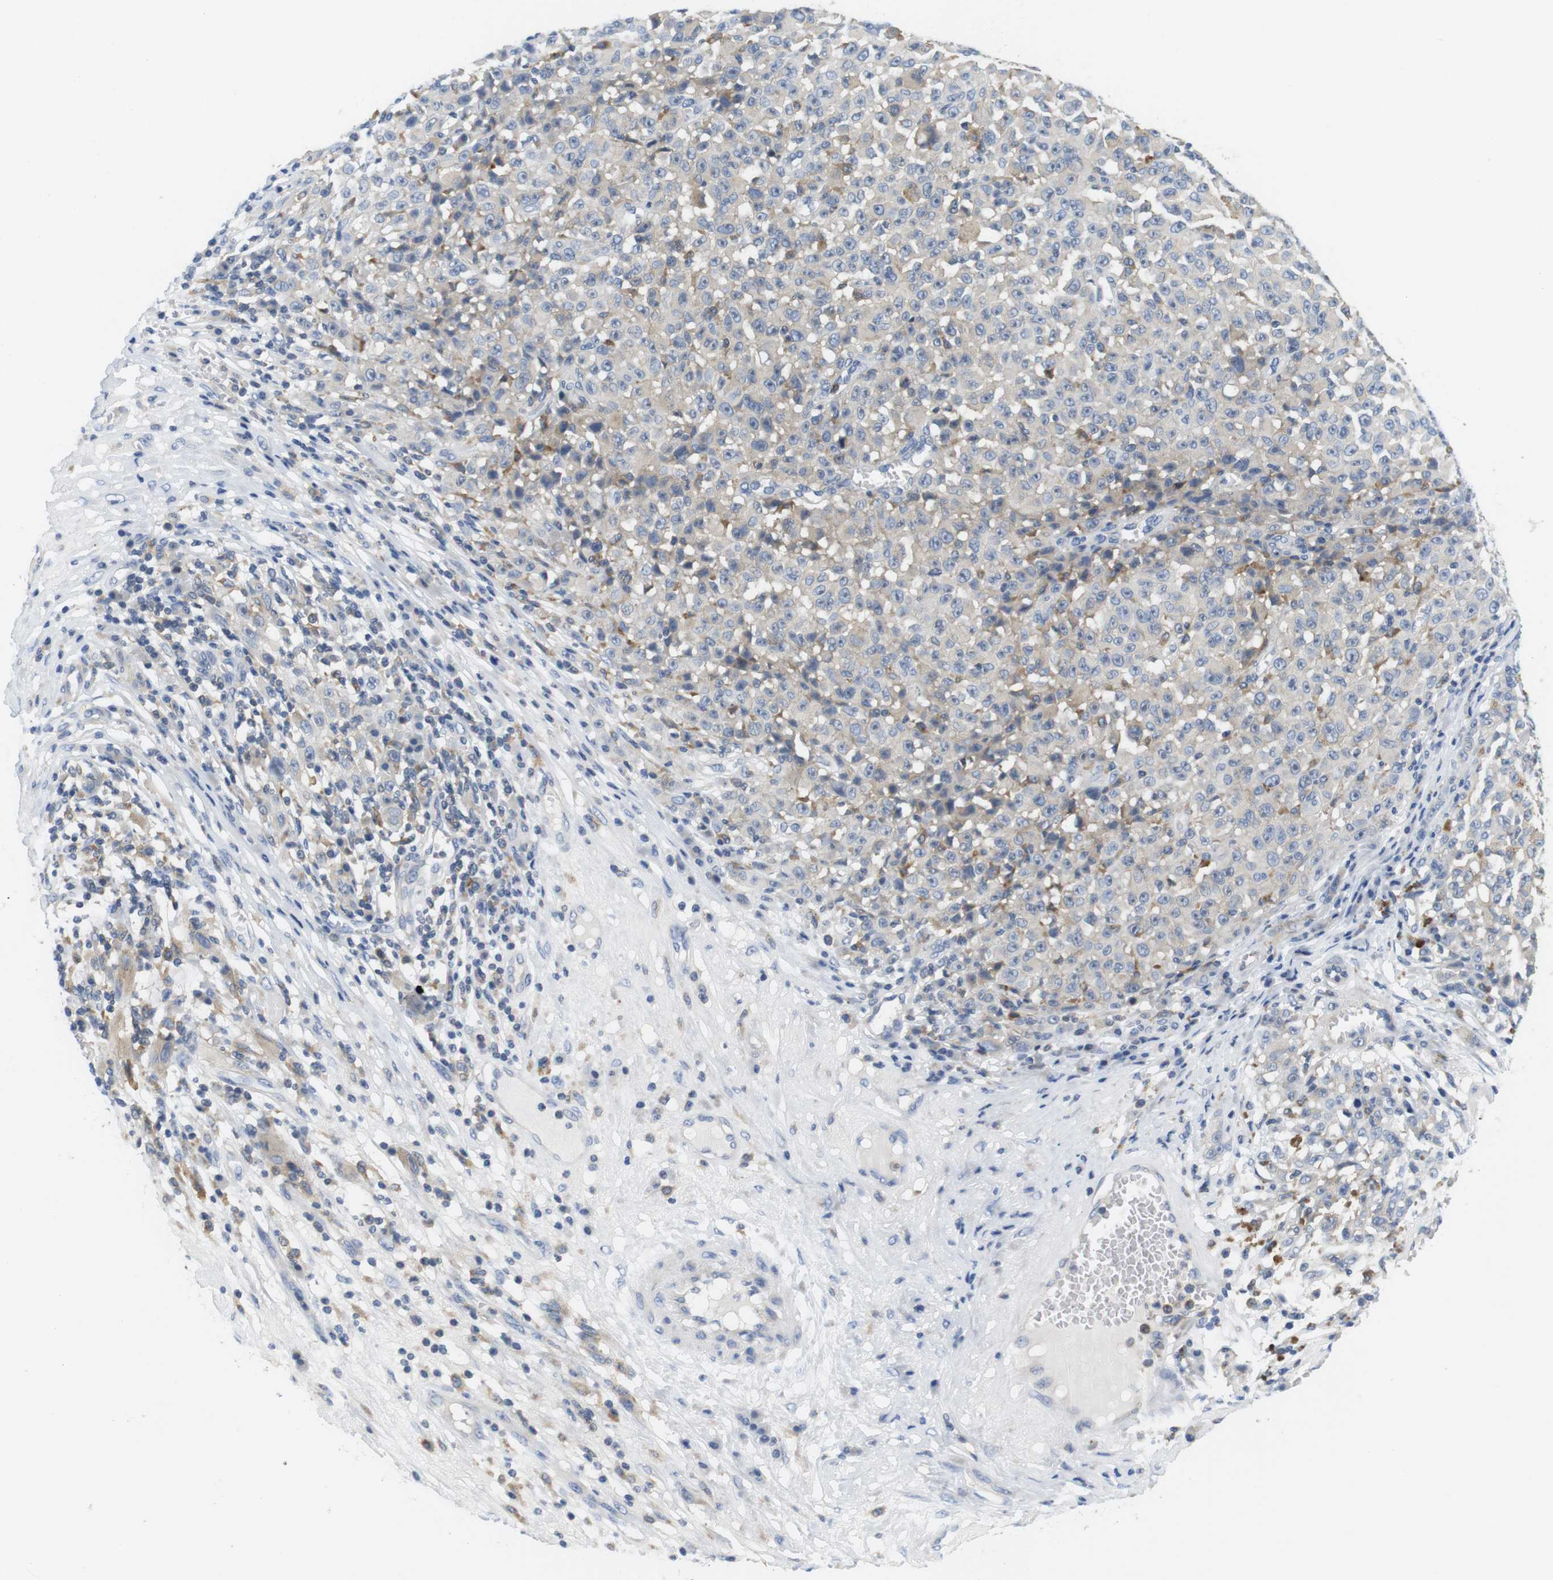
{"staining": {"intensity": "weak", "quantity": ">75%", "location": "cytoplasmic/membranous"}, "tissue": "melanoma", "cell_type": "Tumor cells", "image_type": "cancer", "snomed": [{"axis": "morphology", "description": "Malignant melanoma, NOS"}, {"axis": "topography", "description": "Skin"}], "caption": "A brown stain shows weak cytoplasmic/membranous positivity of a protein in human malignant melanoma tumor cells.", "gene": "CNGA2", "patient": {"sex": "female", "age": 82}}